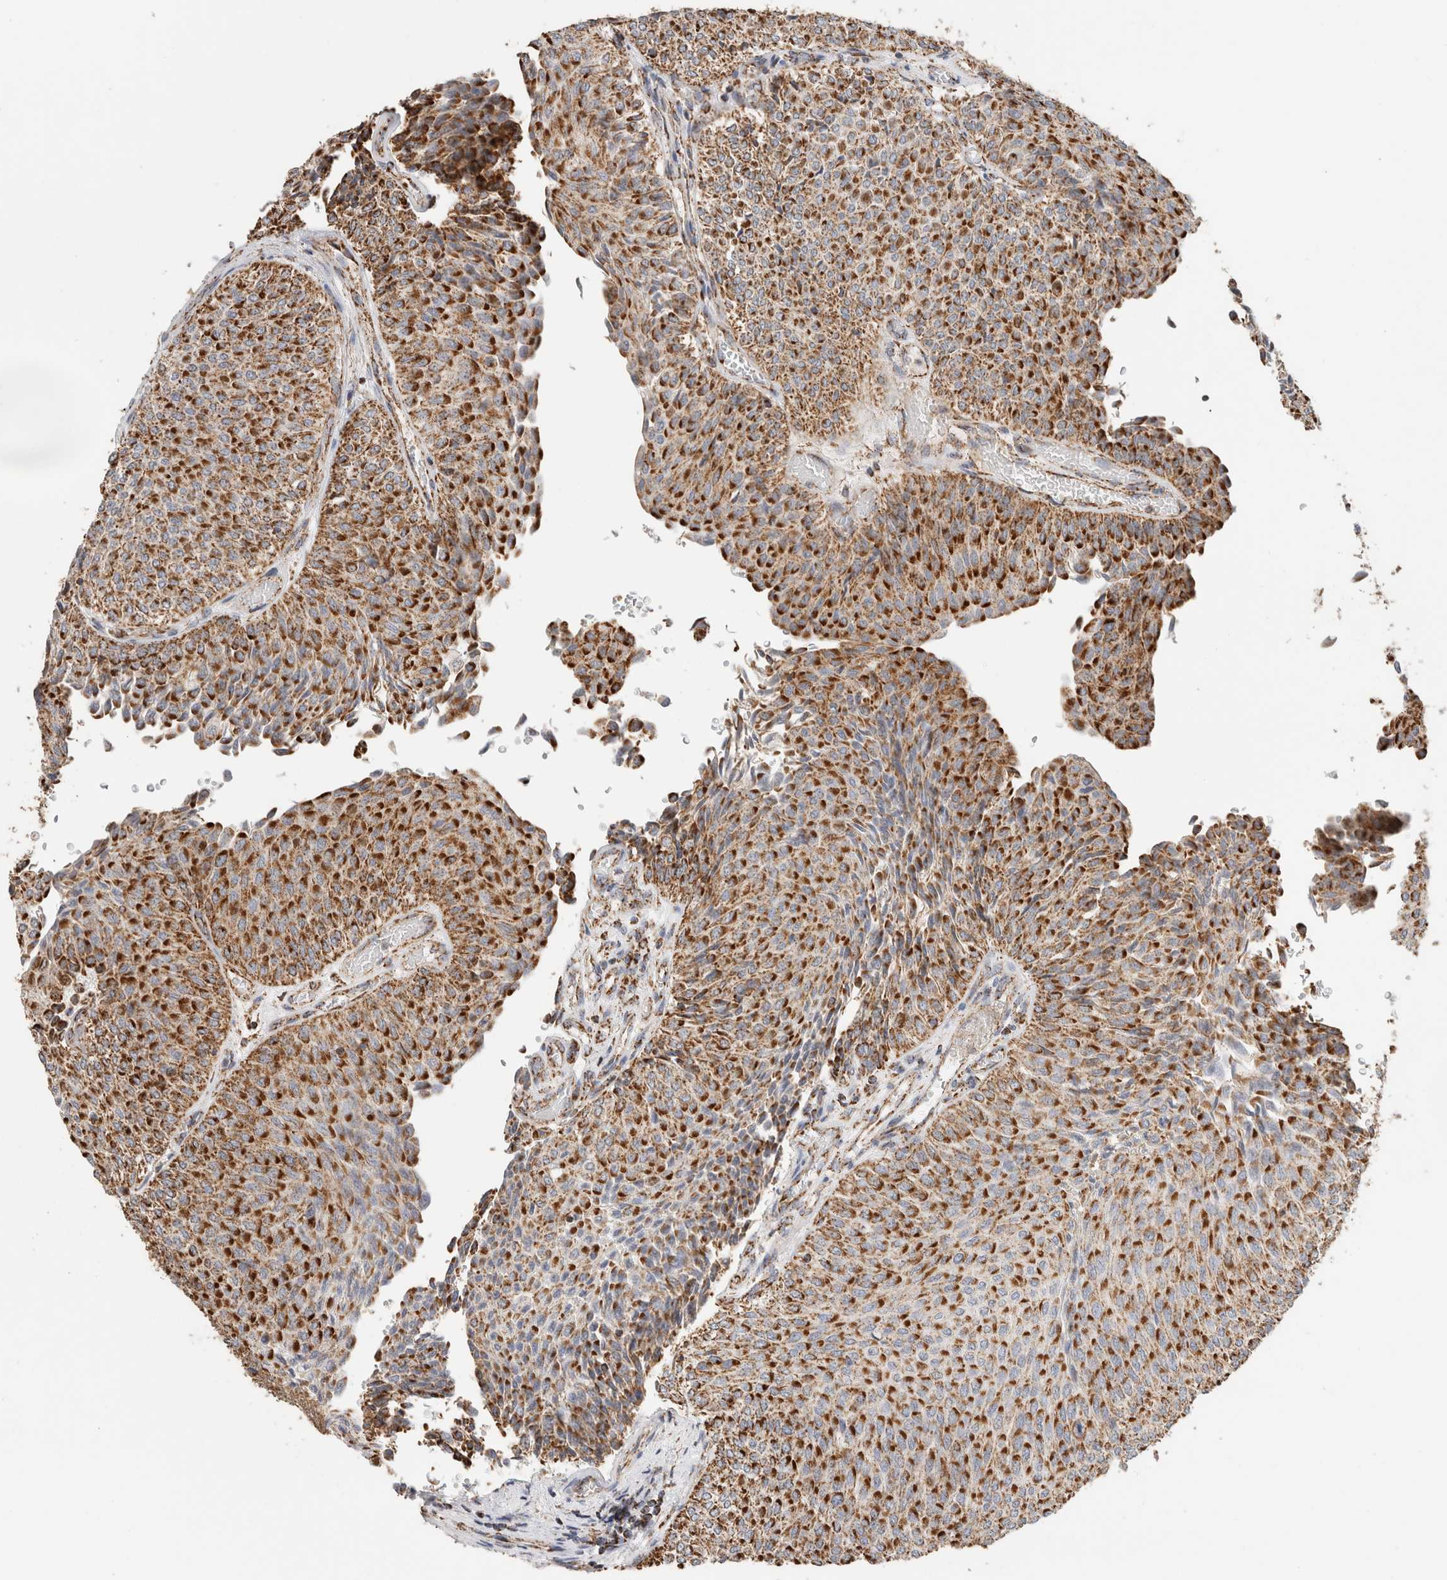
{"staining": {"intensity": "strong", "quantity": ">75%", "location": "cytoplasmic/membranous"}, "tissue": "urothelial cancer", "cell_type": "Tumor cells", "image_type": "cancer", "snomed": [{"axis": "morphology", "description": "Urothelial carcinoma, Low grade"}, {"axis": "topography", "description": "Urinary bladder"}], "caption": "Urothelial cancer tissue exhibits strong cytoplasmic/membranous positivity in about >75% of tumor cells", "gene": "C1QBP", "patient": {"sex": "male", "age": 78}}